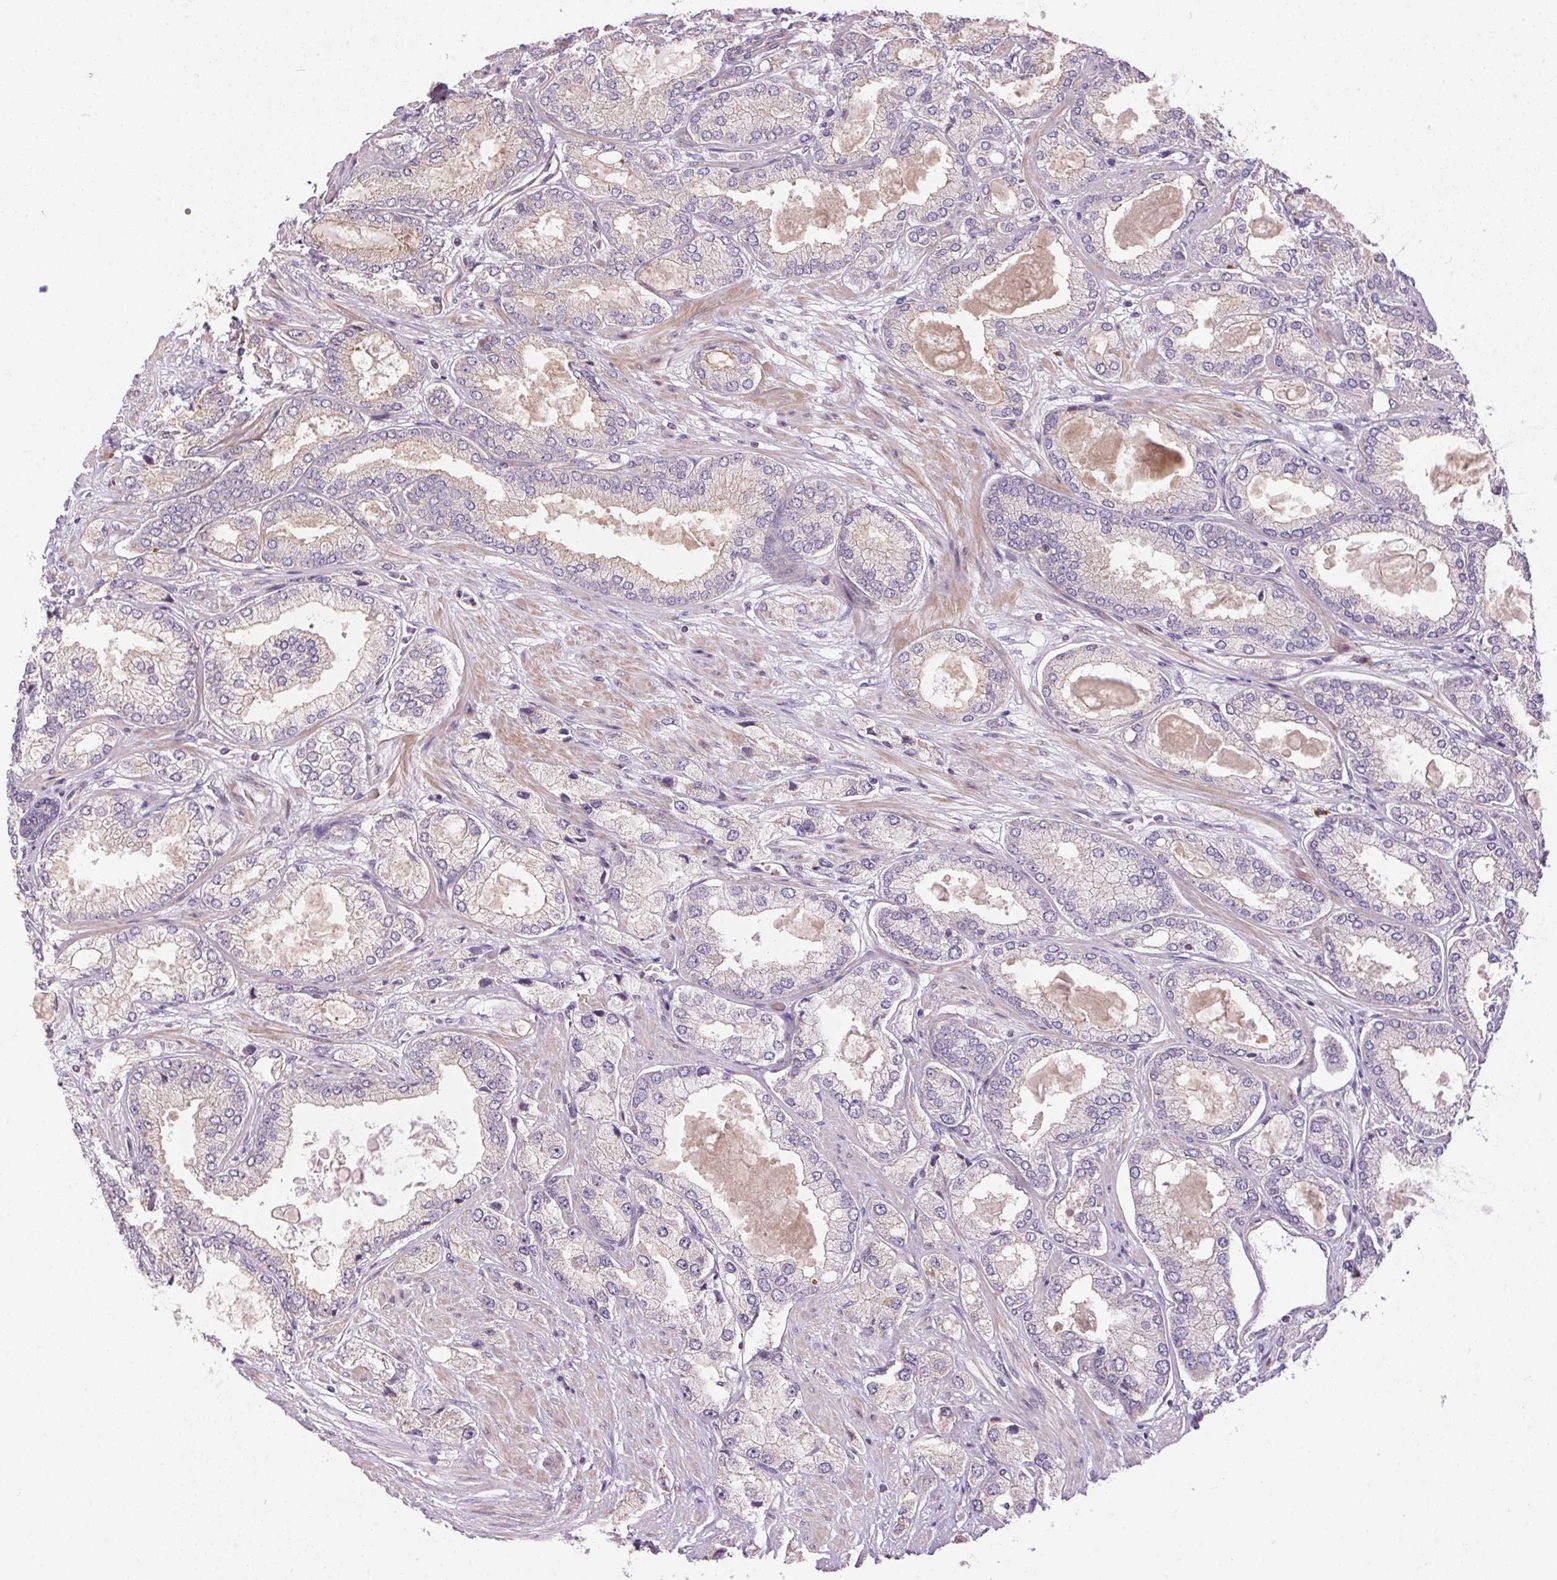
{"staining": {"intensity": "weak", "quantity": "<25%", "location": "cytoplasmic/membranous"}, "tissue": "prostate cancer", "cell_type": "Tumor cells", "image_type": "cancer", "snomed": [{"axis": "morphology", "description": "Adenocarcinoma, High grade"}, {"axis": "topography", "description": "Prostate"}], "caption": "Prostate cancer (high-grade adenocarcinoma) was stained to show a protein in brown. There is no significant staining in tumor cells. (DAB IHC, high magnification).", "gene": "UNC13B", "patient": {"sex": "male", "age": 68}}